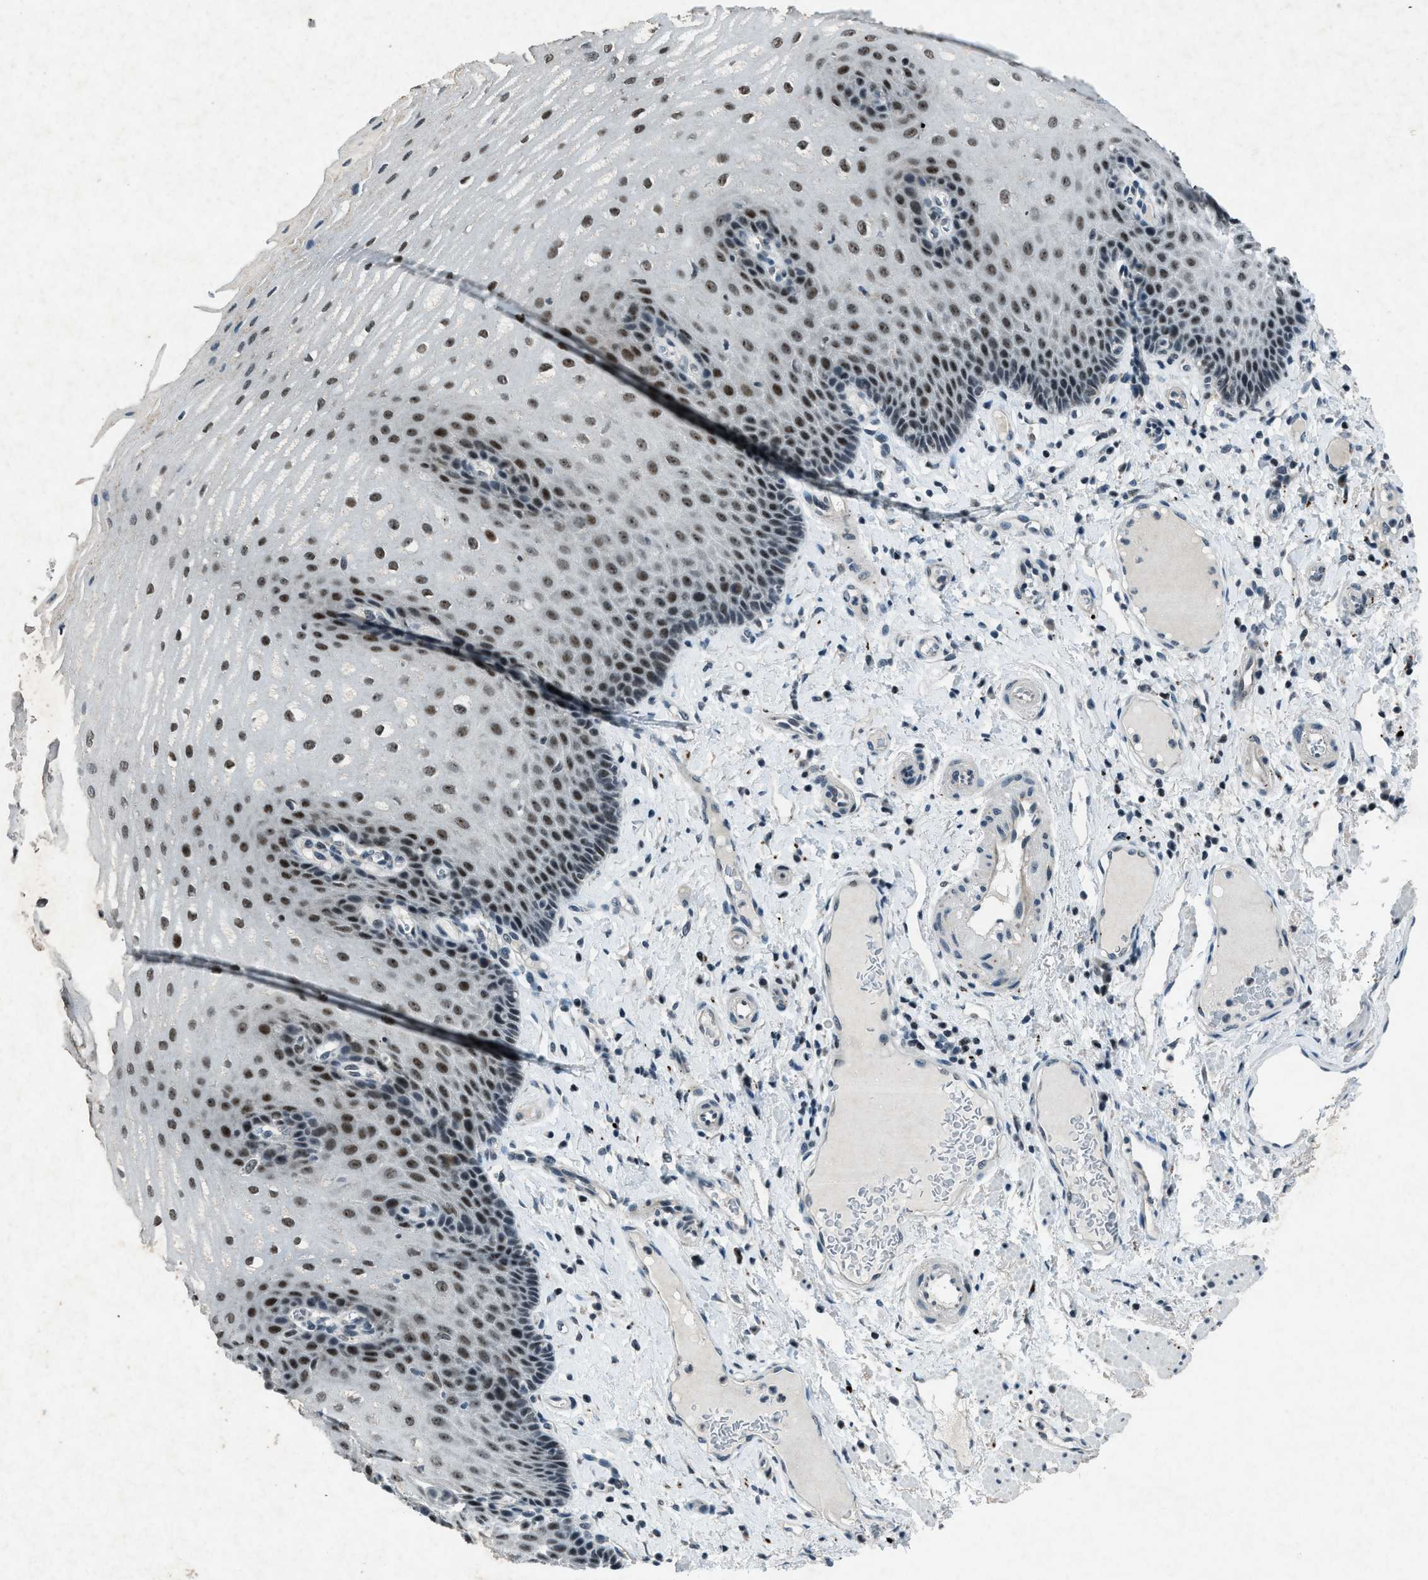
{"staining": {"intensity": "moderate", "quantity": ">75%", "location": "nuclear"}, "tissue": "esophagus", "cell_type": "Squamous epithelial cells", "image_type": "normal", "snomed": [{"axis": "morphology", "description": "Normal tissue, NOS"}, {"axis": "topography", "description": "Esophagus"}], "caption": "Moderate nuclear positivity for a protein is seen in about >75% of squamous epithelial cells of normal esophagus using immunohistochemistry.", "gene": "ADCY1", "patient": {"sex": "male", "age": 54}}